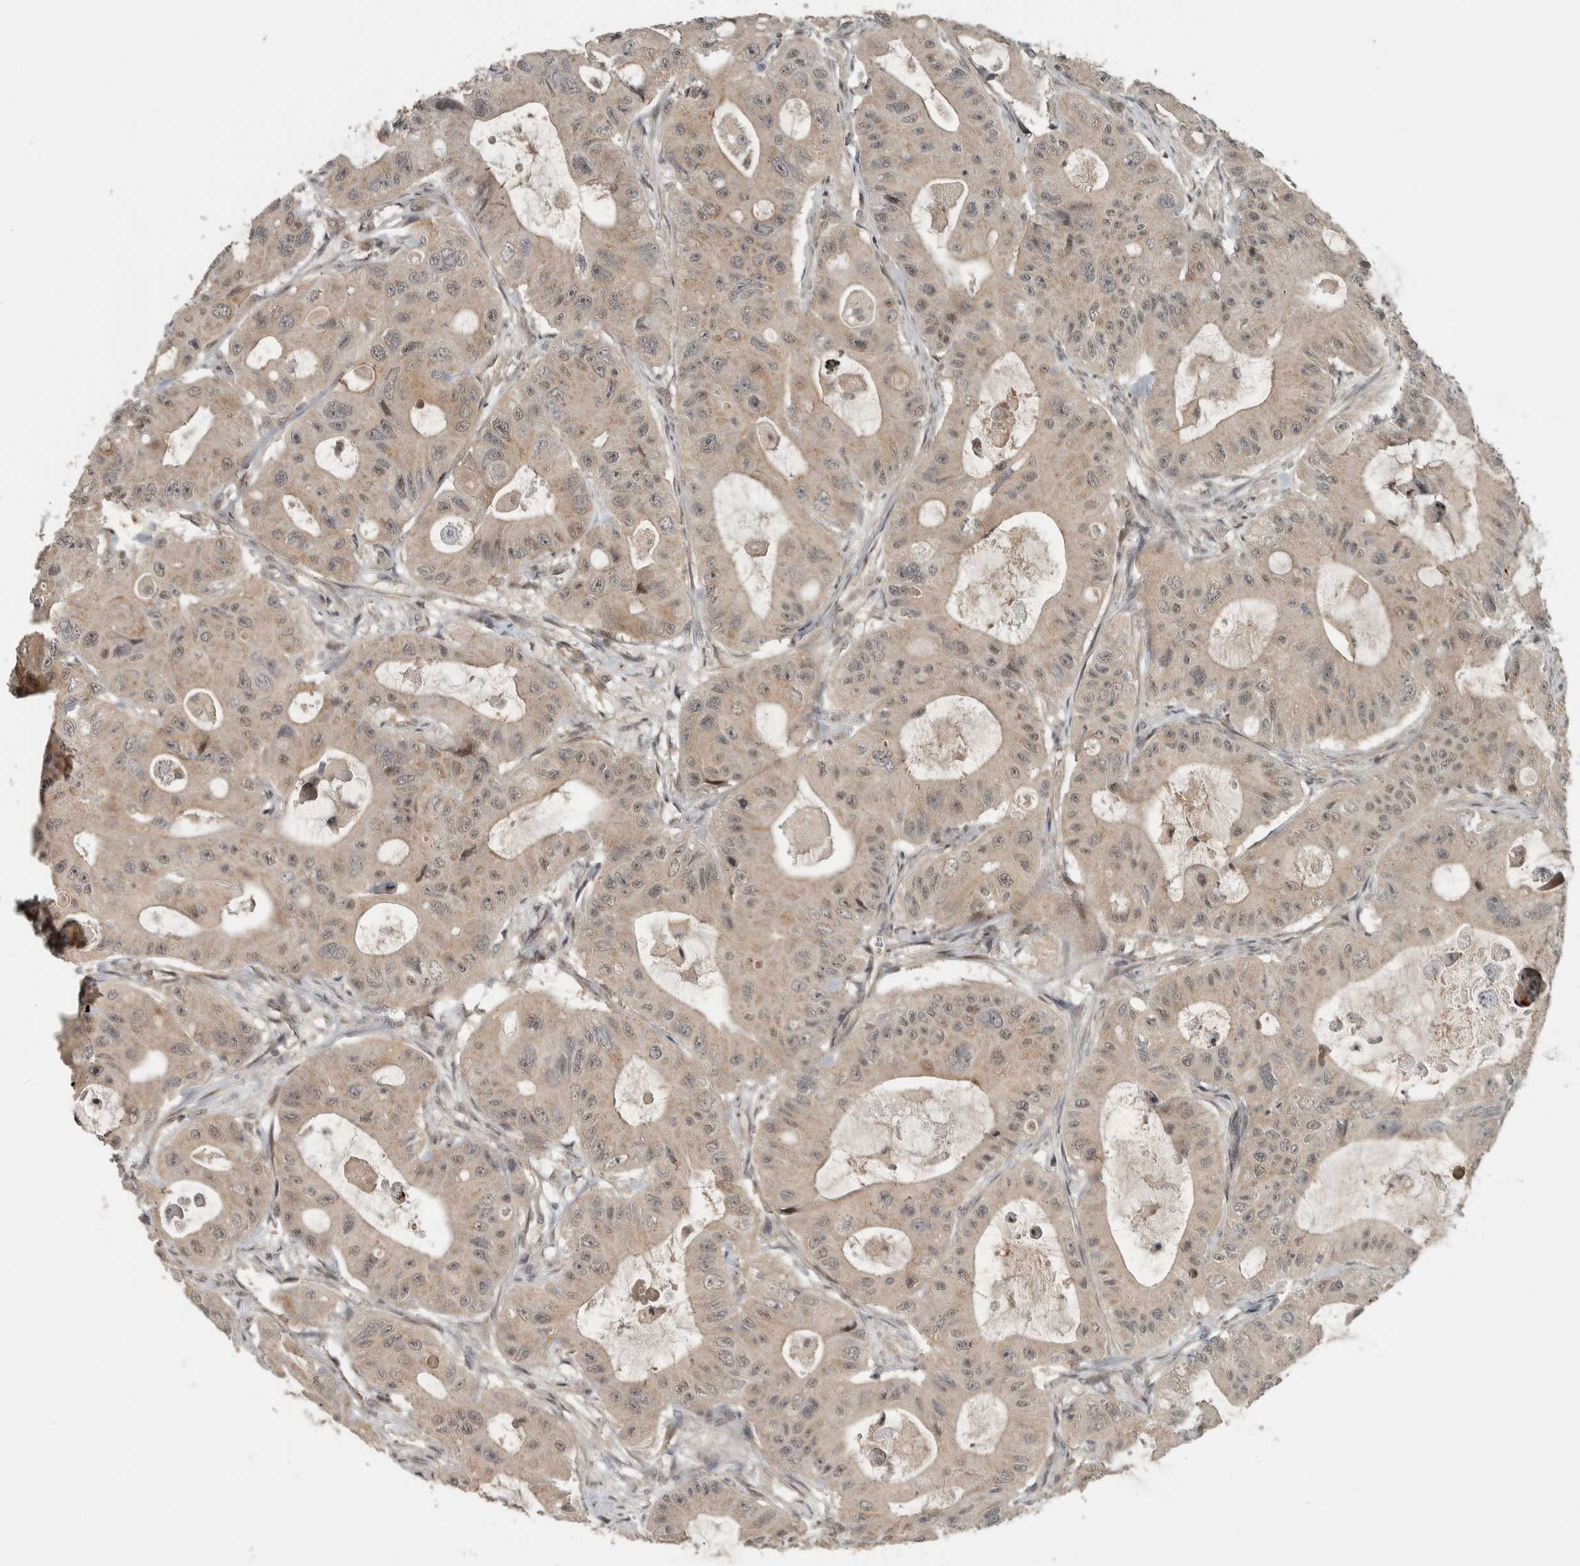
{"staining": {"intensity": "weak", "quantity": ">75%", "location": "cytoplasmic/membranous,nuclear"}, "tissue": "colorectal cancer", "cell_type": "Tumor cells", "image_type": "cancer", "snomed": [{"axis": "morphology", "description": "Adenocarcinoma, NOS"}, {"axis": "topography", "description": "Colon"}], "caption": "Protein expression by immunohistochemistry exhibits weak cytoplasmic/membranous and nuclear positivity in about >75% of tumor cells in colorectal cancer.", "gene": "NAPG", "patient": {"sex": "female", "age": 46}}